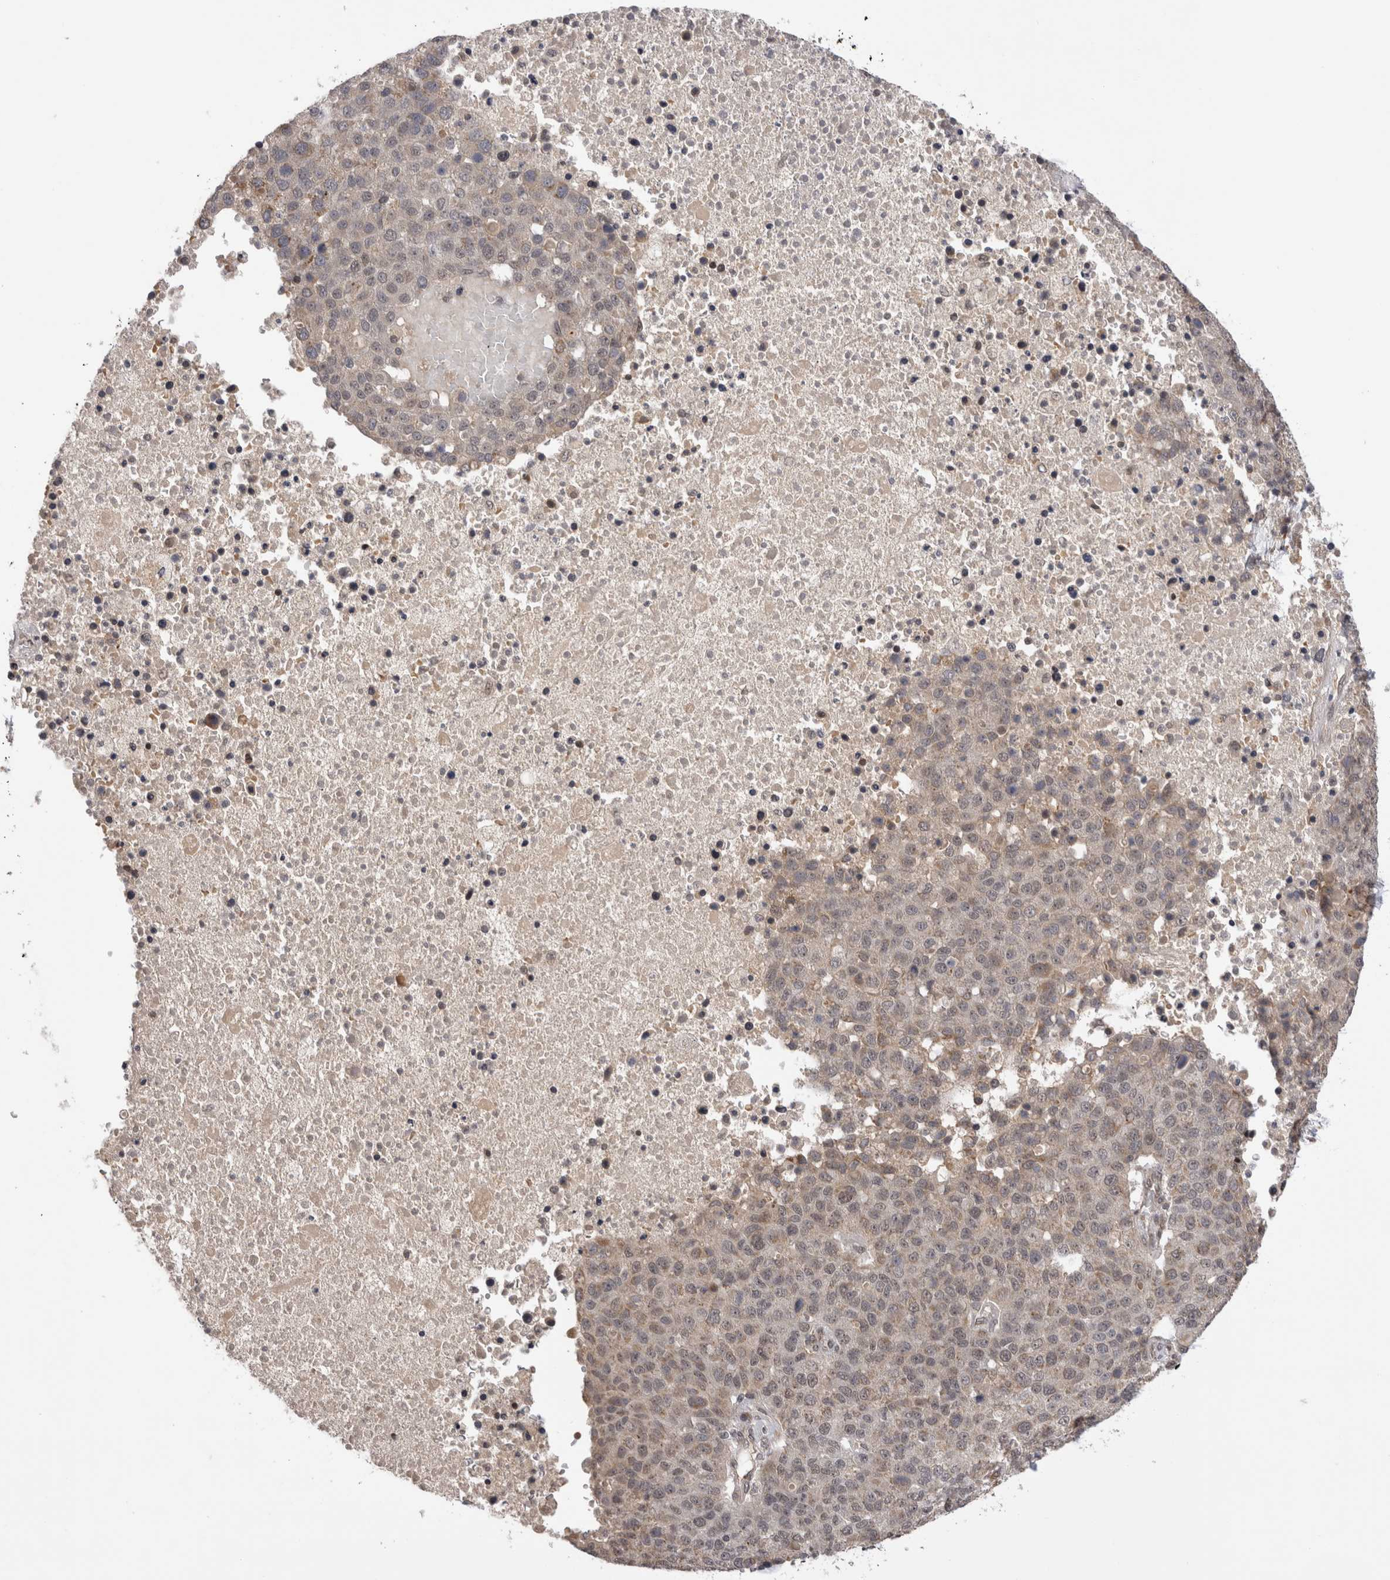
{"staining": {"intensity": "negative", "quantity": "none", "location": "none"}, "tissue": "pancreatic cancer", "cell_type": "Tumor cells", "image_type": "cancer", "snomed": [{"axis": "morphology", "description": "Adenocarcinoma, NOS"}, {"axis": "topography", "description": "Pancreas"}], "caption": "Tumor cells show no significant protein staining in pancreatic cancer.", "gene": "TMEM65", "patient": {"sex": "female", "age": 61}}